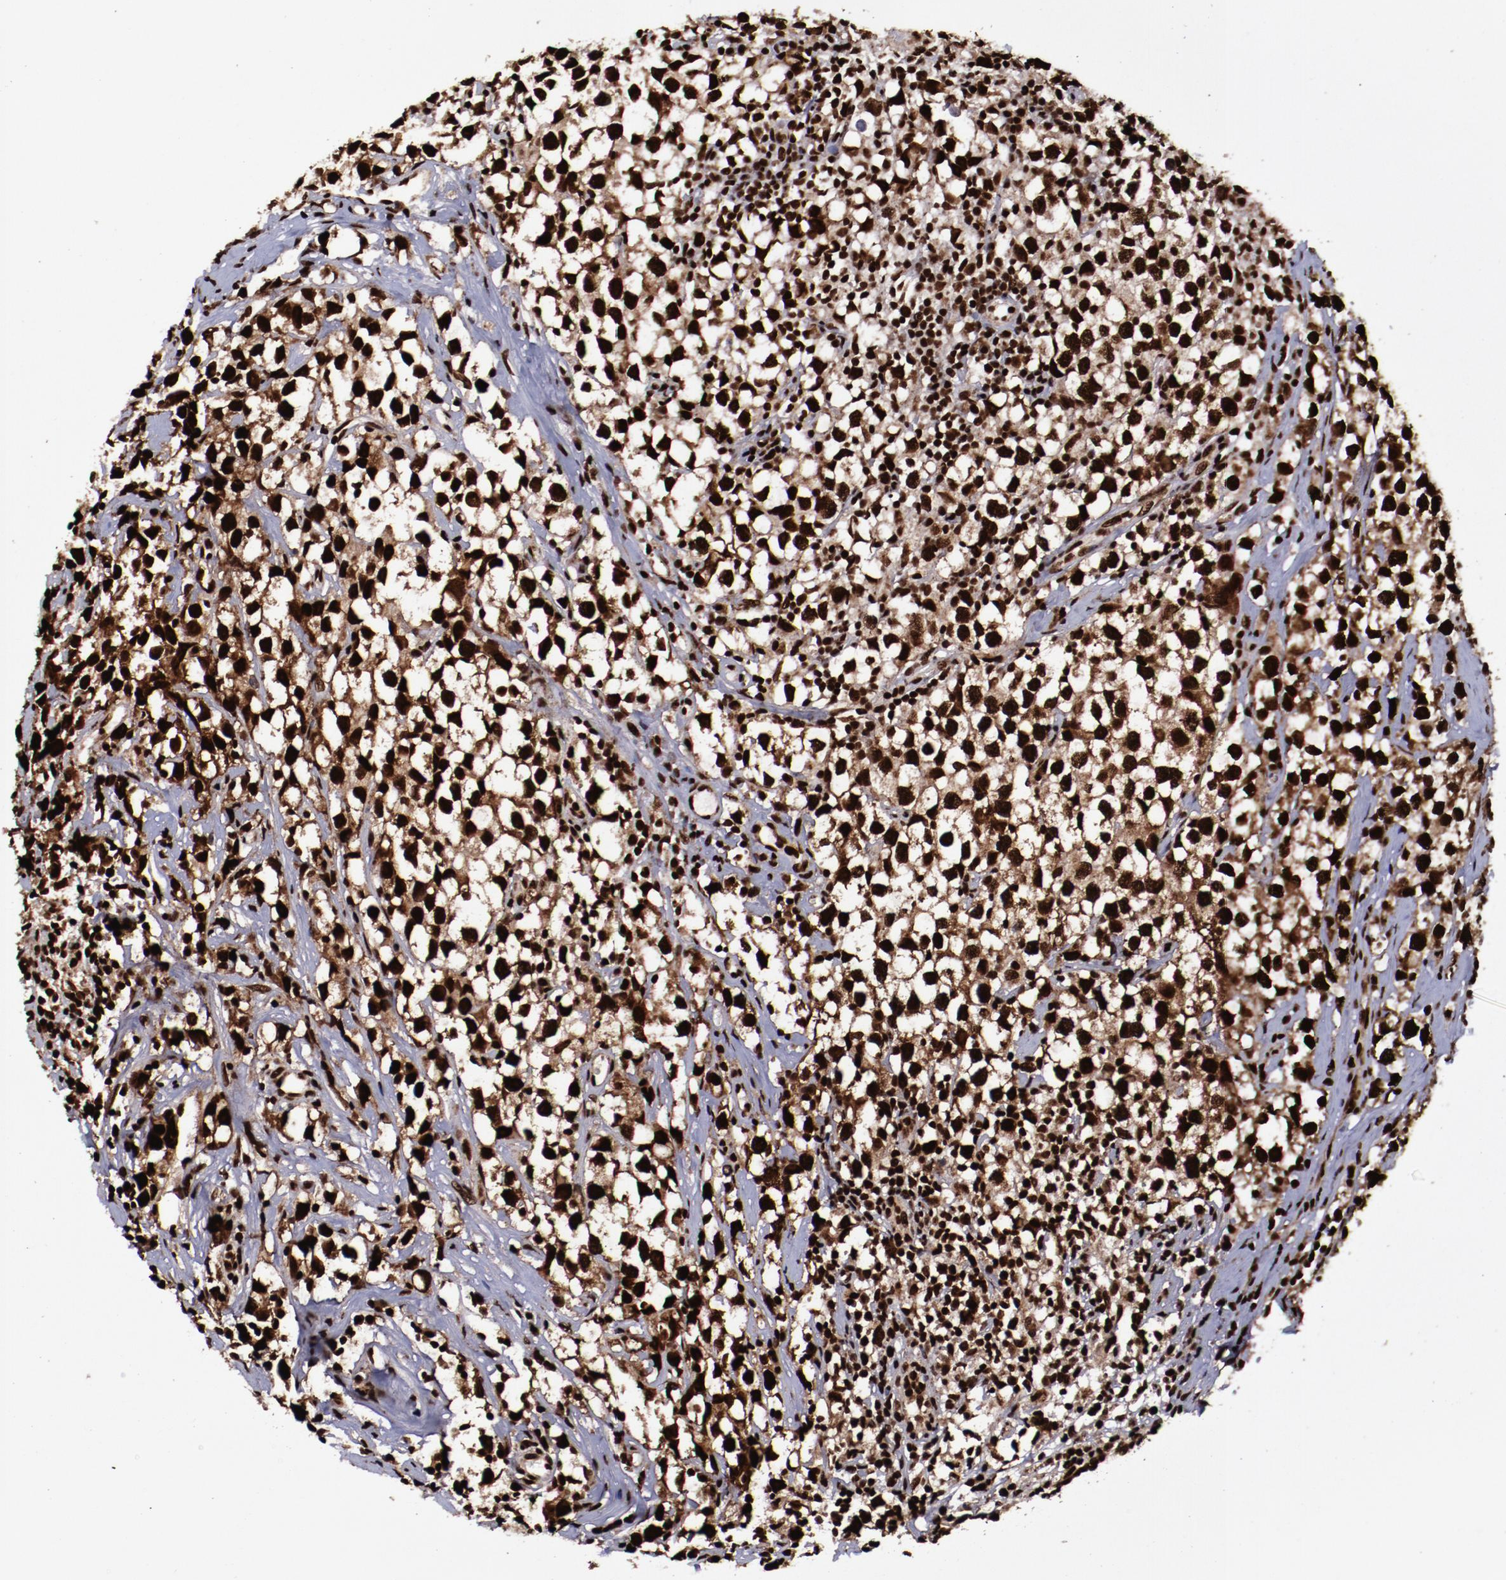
{"staining": {"intensity": "strong", "quantity": ">75%", "location": "cytoplasmic/membranous,nuclear"}, "tissue": "testis cancer", "cell_type": "Tumor cells", "image_type": "cancer", "snomed": [{"axis": "morphology", "description": "Seminoma, NOS"}, {"axis": "topography", "description": "Testis"}], "caption": "Strong cytoplasmic/membranous and nuclear expression for a protein is present in about >75% of tumor cells of seminoma (testis) using IHC.", "gene": "SNW1", "patient": {"sex": "male", "age": 35}}